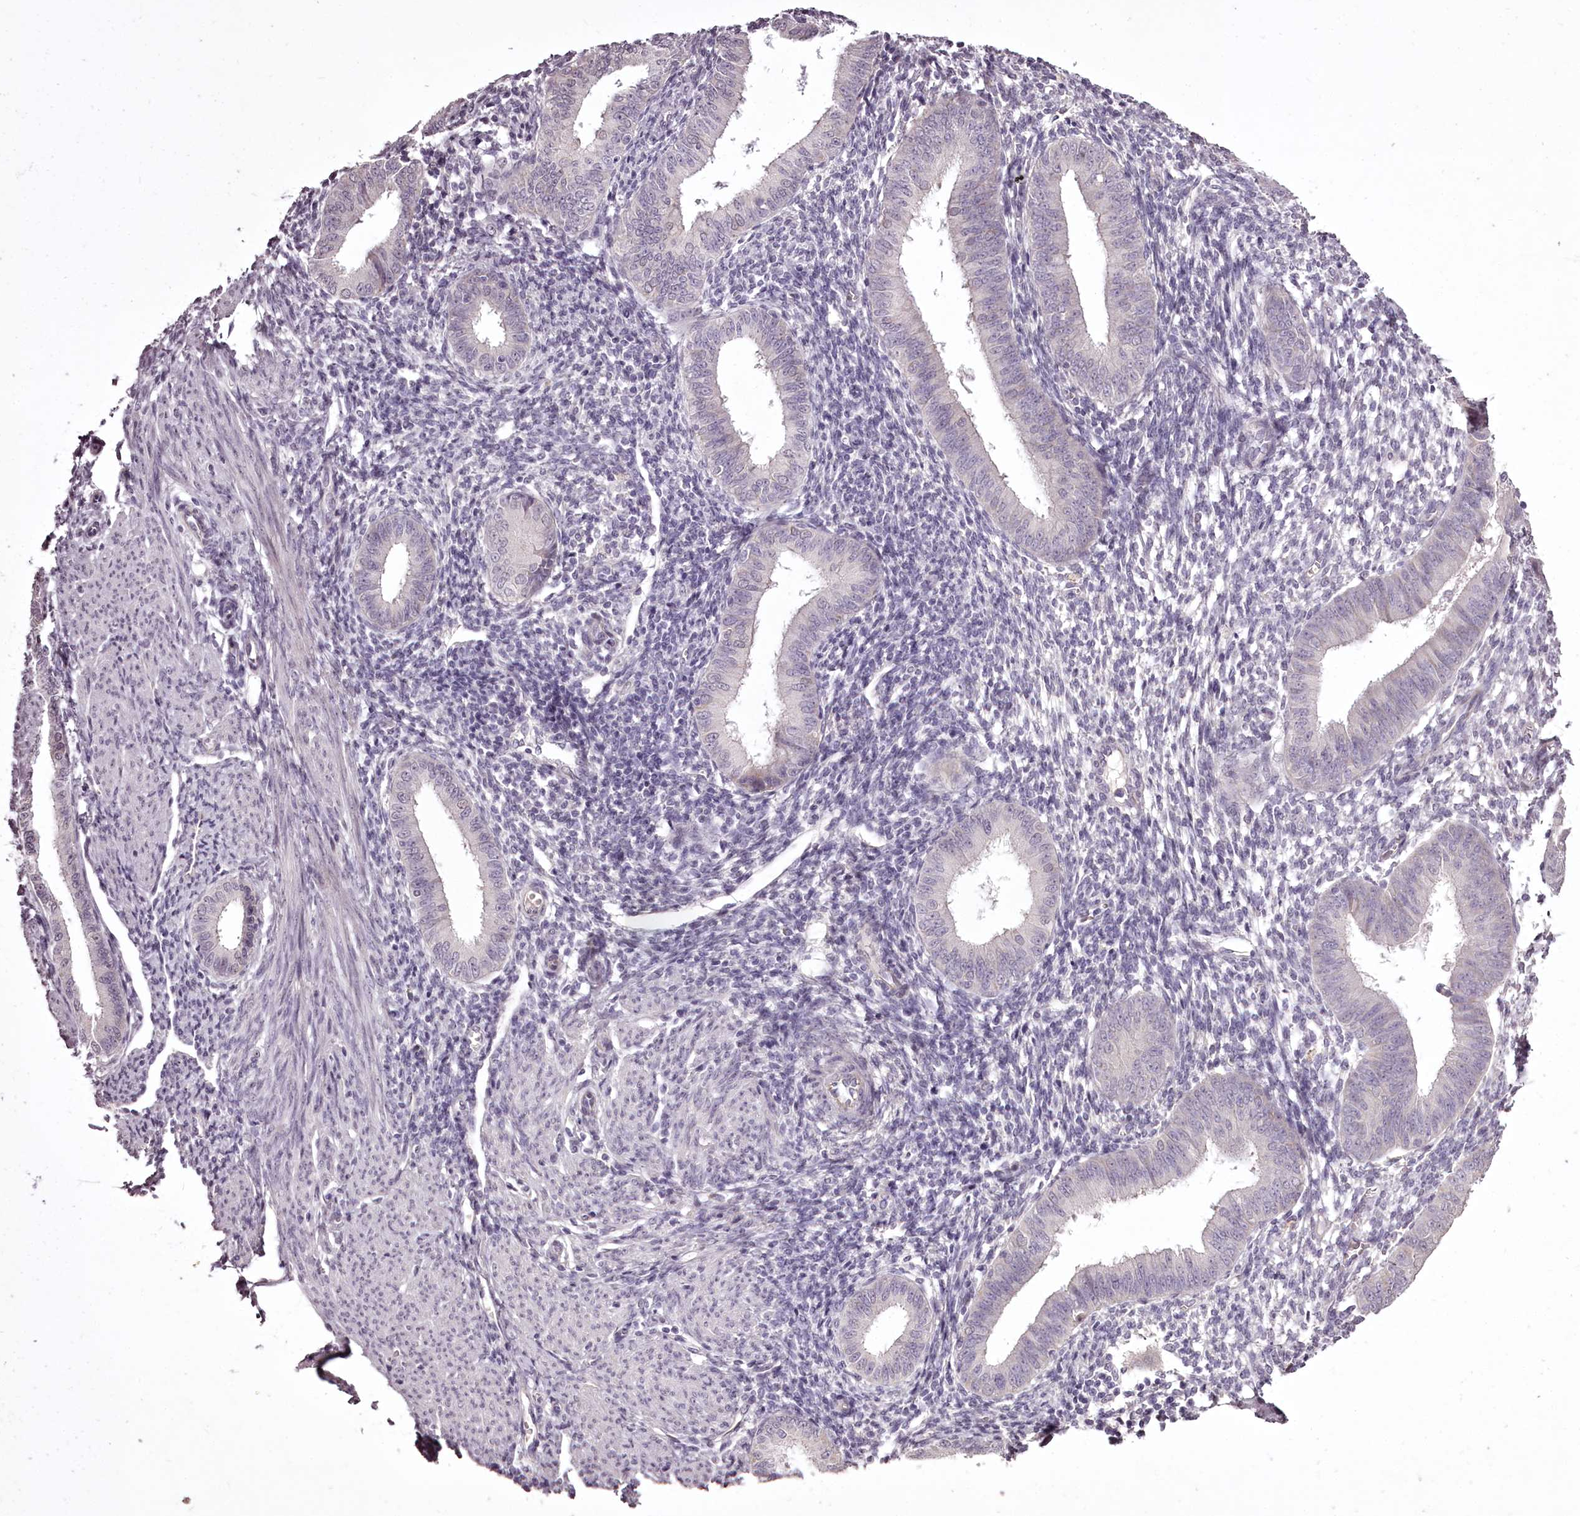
{"staining": {"intensity": "negative", "quantity": "none", "location": "none"}, "tissue": "endometrium", "cell_type": "Cells in endometrial stroma", "image_type": "normal", "snomed": [{"axis": "morphology", "description": "Normal tissue, NOS"}, {"axis": "topography", "description": "Uterus"}, {"axis": "topography", "description": "Endometrium"}], "caption": "High magnification brightfield microscopy of unremarkable endometrium stained with DAB (brown) and counterstained with hematoxylin (blue): cells in endometrial stroma show no significant positivity. (Brightfield microscopy of DAB (3,3'-diaminobenzidine) IHC at high magnification).", "gene": "C1orf56", "patient": {"sex": "female", "age": 48}}